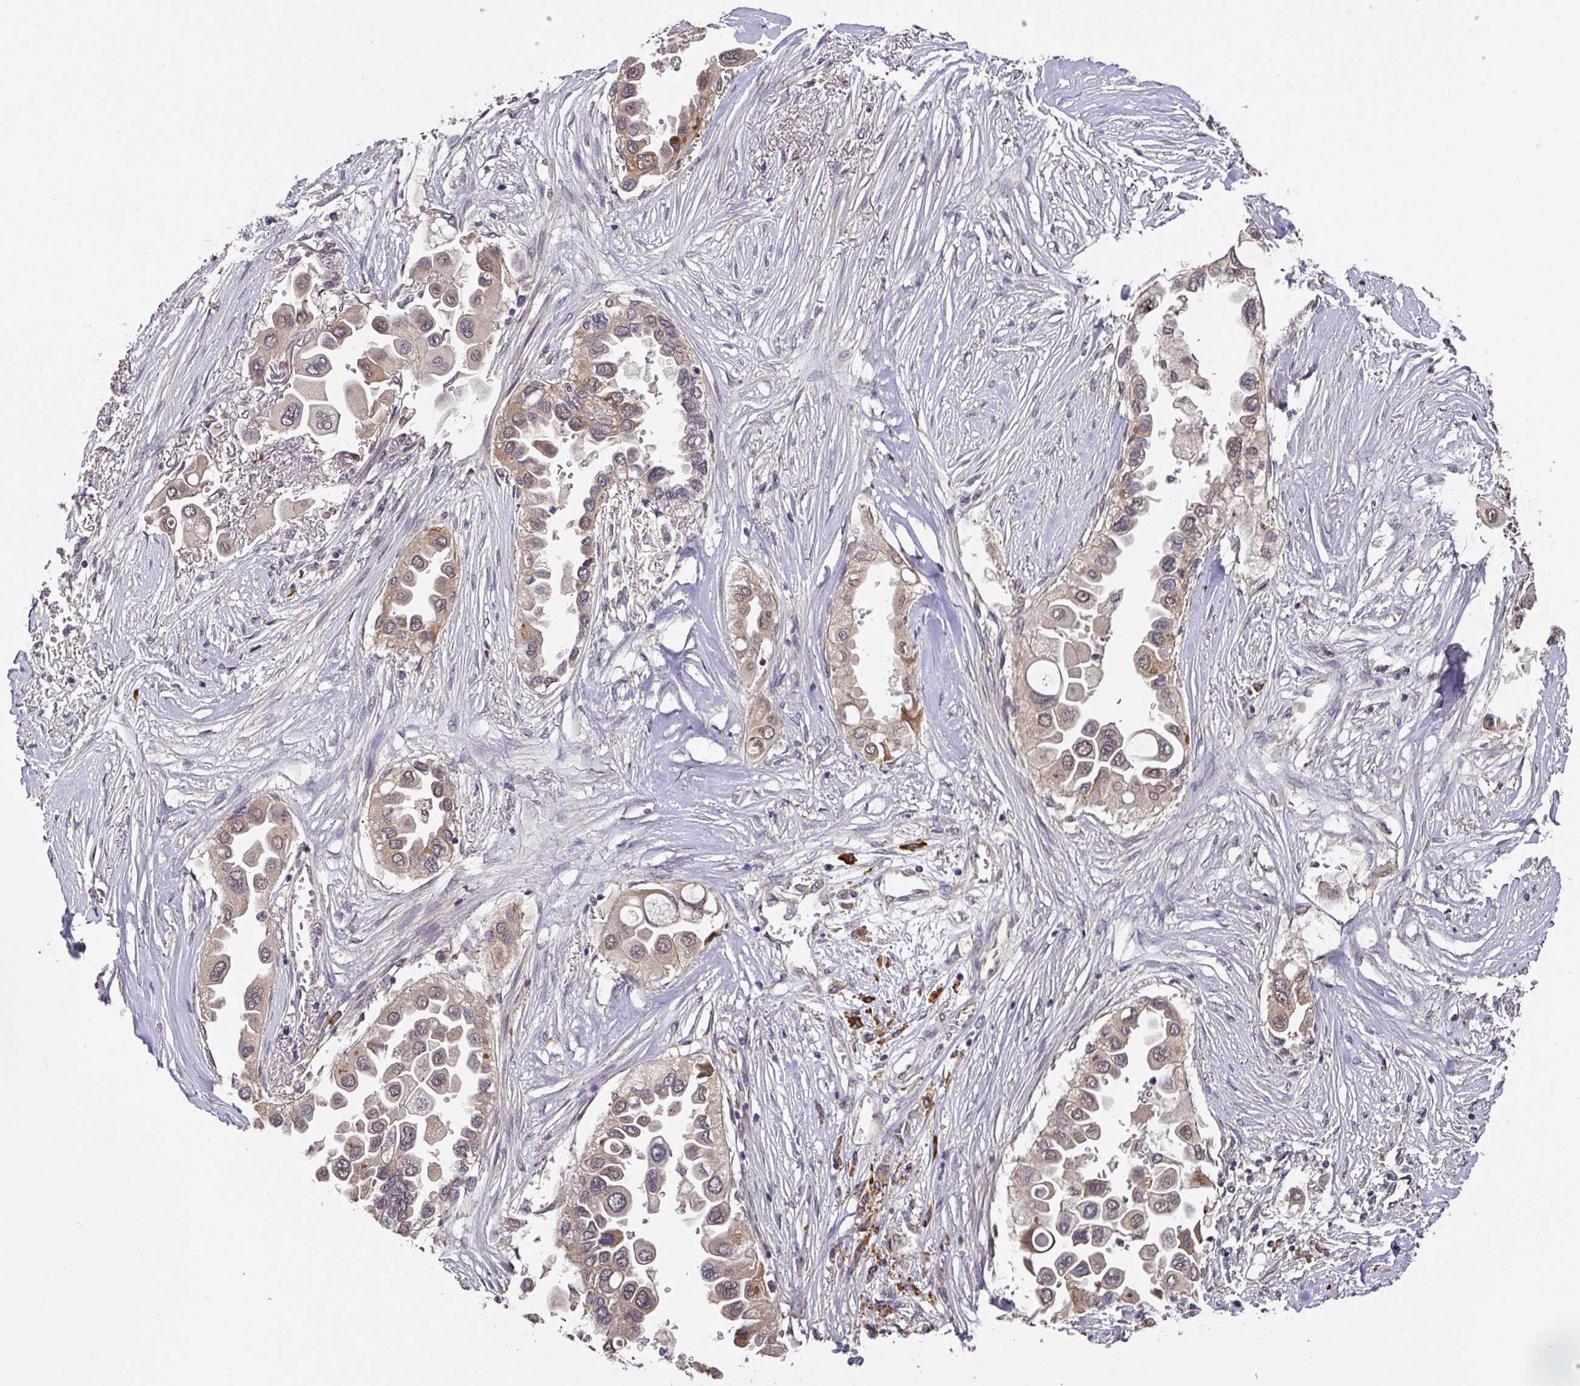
{"staining": {"intensity": "weak", "quantity": ">75%", "location": "cytoplasmic/membranous"}, "tissue": "lung cancer", "cell_type": "Tumor cells", "image_type": "cancer", "snomed": [{"axis": "morphology", "description": "Adenocarcinoma, NOS"}, {"axis": "topography", "description": "Lung"}], "caption": "Immunohistochemistry of lung cancer (adenocarcinoma) reveals low levels of weak cytoplasmic/membranous expression in about >75% of tumor cells. (Stains: DAB (3,3'-diaminobenzidine) in brown, nuclei in blue, Microscopy: brightfield microscopy at high magnification).", "gene": "ACVR2B", "patient": {"sex": "female", "age": 76}}